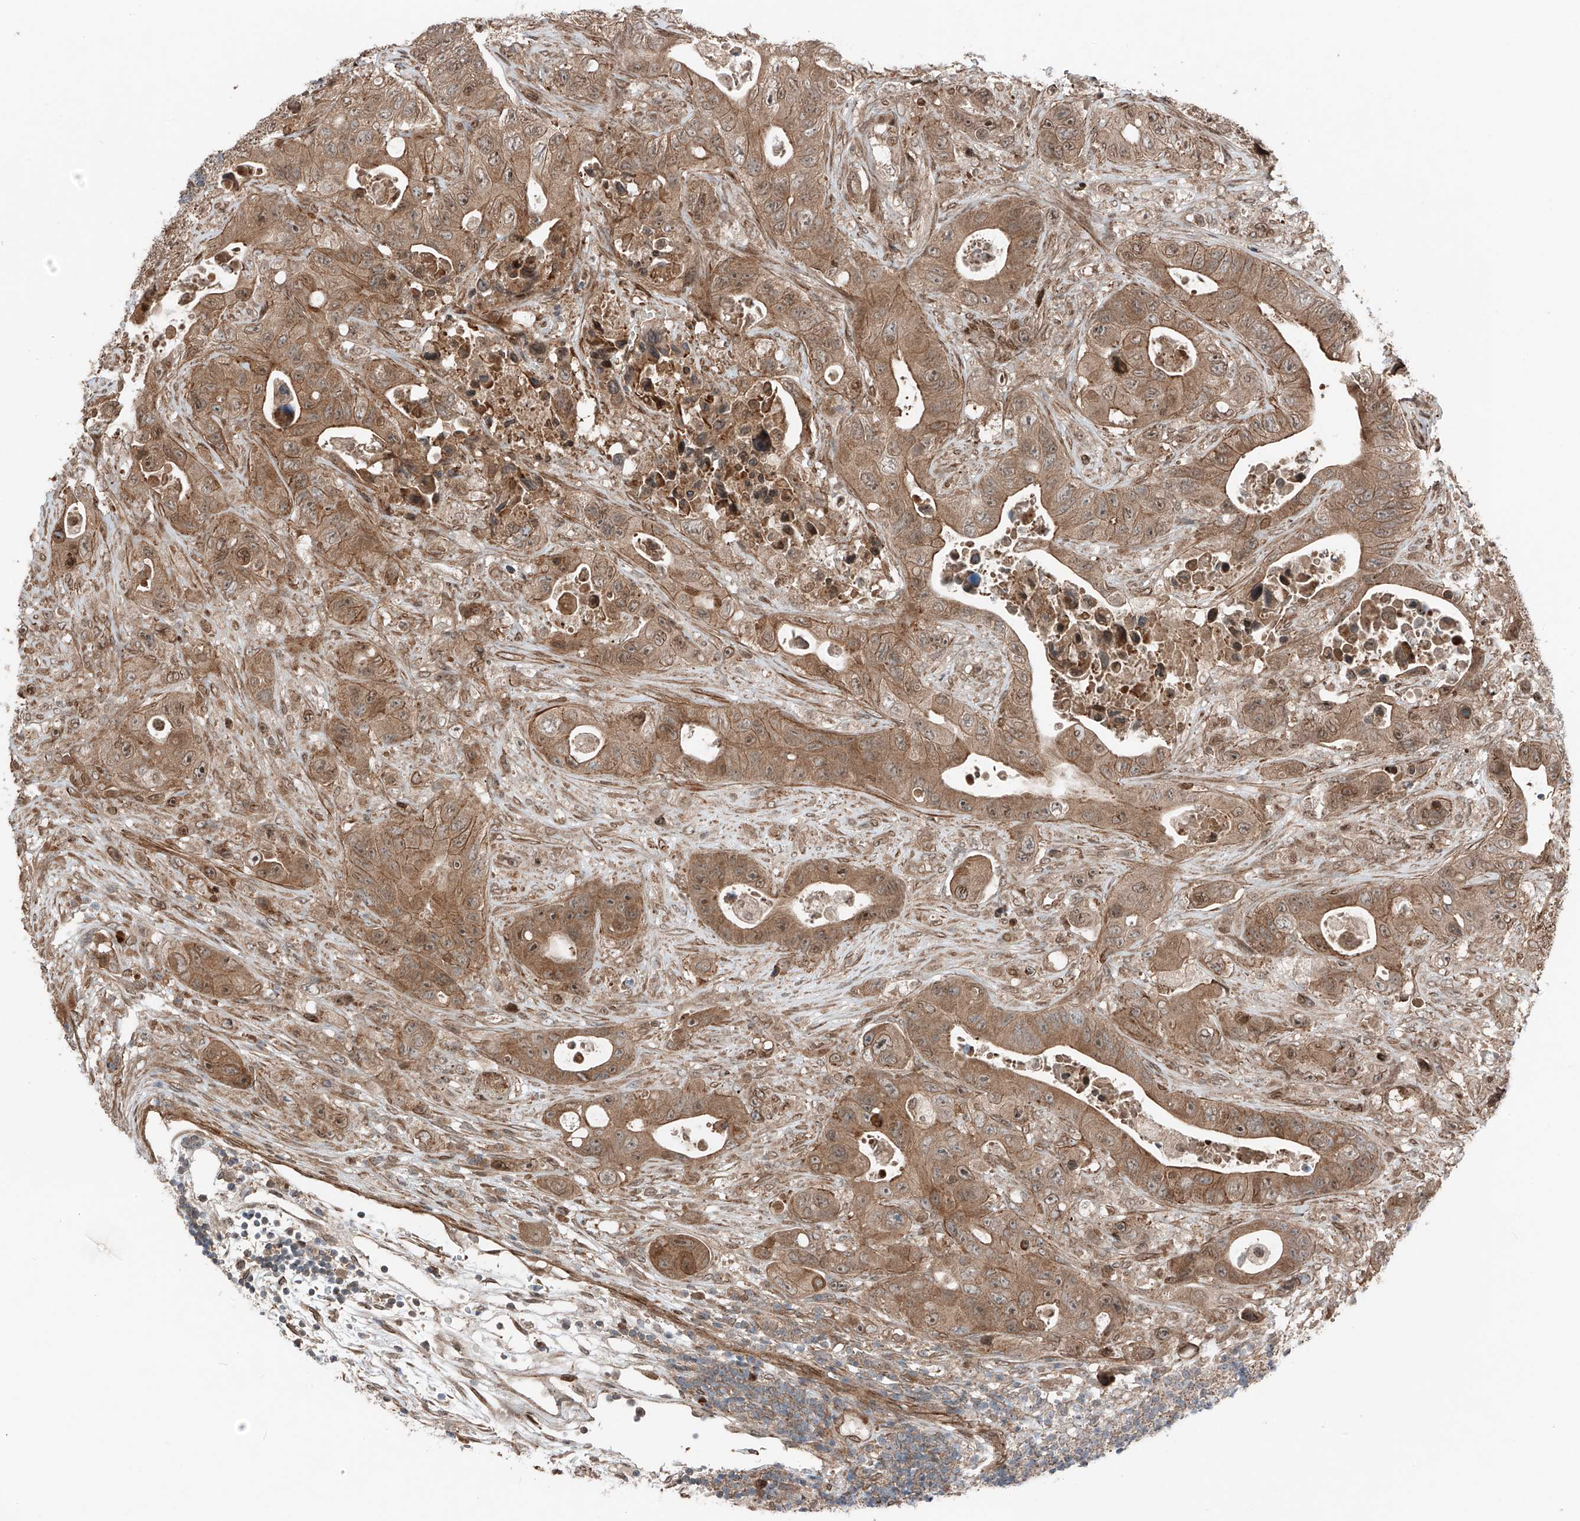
{"staining": {"intensity": "moderate", "quantity": ">75%", "location": "cytoplasmic/membranous"}, "tissue": "colorectal cancer", "cell_type": "Tumor cells", "image_type": "cancer", "snomed": [{"axis": "morphology", "description": "Adenocarcinoma, NOS"}, {"axis": "topography", "description": "Colon"}], "caption": "Colorectal cancer (adenocarcinoma) stained with IHC exhibits moderate cytoplasmic/membranous expression in approximately >75% of tumor cells.", "gene": "CEP162", "patient": {"sex": "female", "age": 46}}